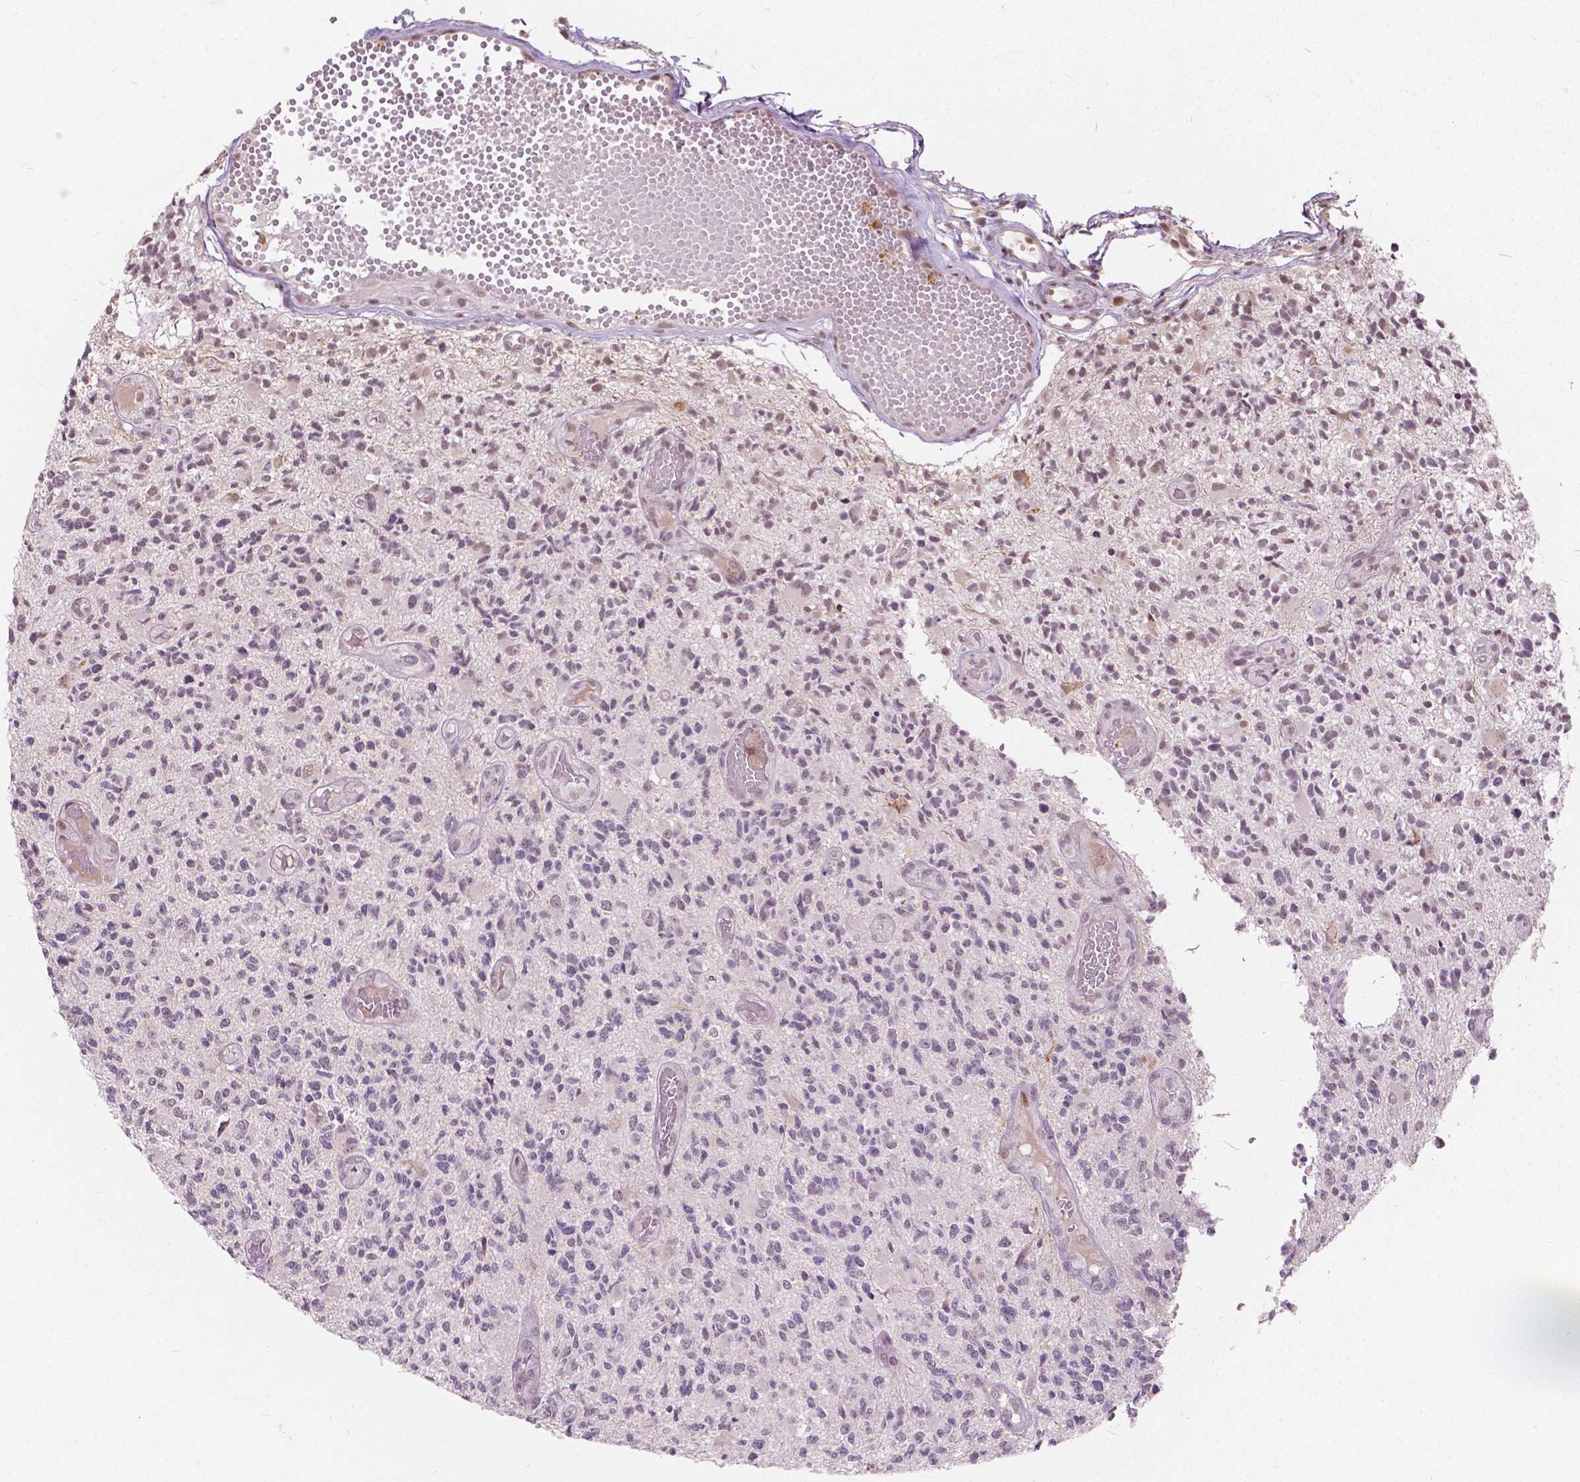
{"staining": {"intensity": "weak", "quantity": "<25%", "location": "nuclear"}, "tissue": "glioma", "cell_type": "Tumor cells", "image_type": "cancer", "snomed": [{"axis": "morphology", "description": "Glioma, malignant, High grade"}, {"axis": "topography", "description": "Brain"}], "caption": "Glioma was stained to show a protein in brown. There is no significant positivity in tumor cells.", "gene": "DLX6", "patient": {"sex": "female", "age": 63}}